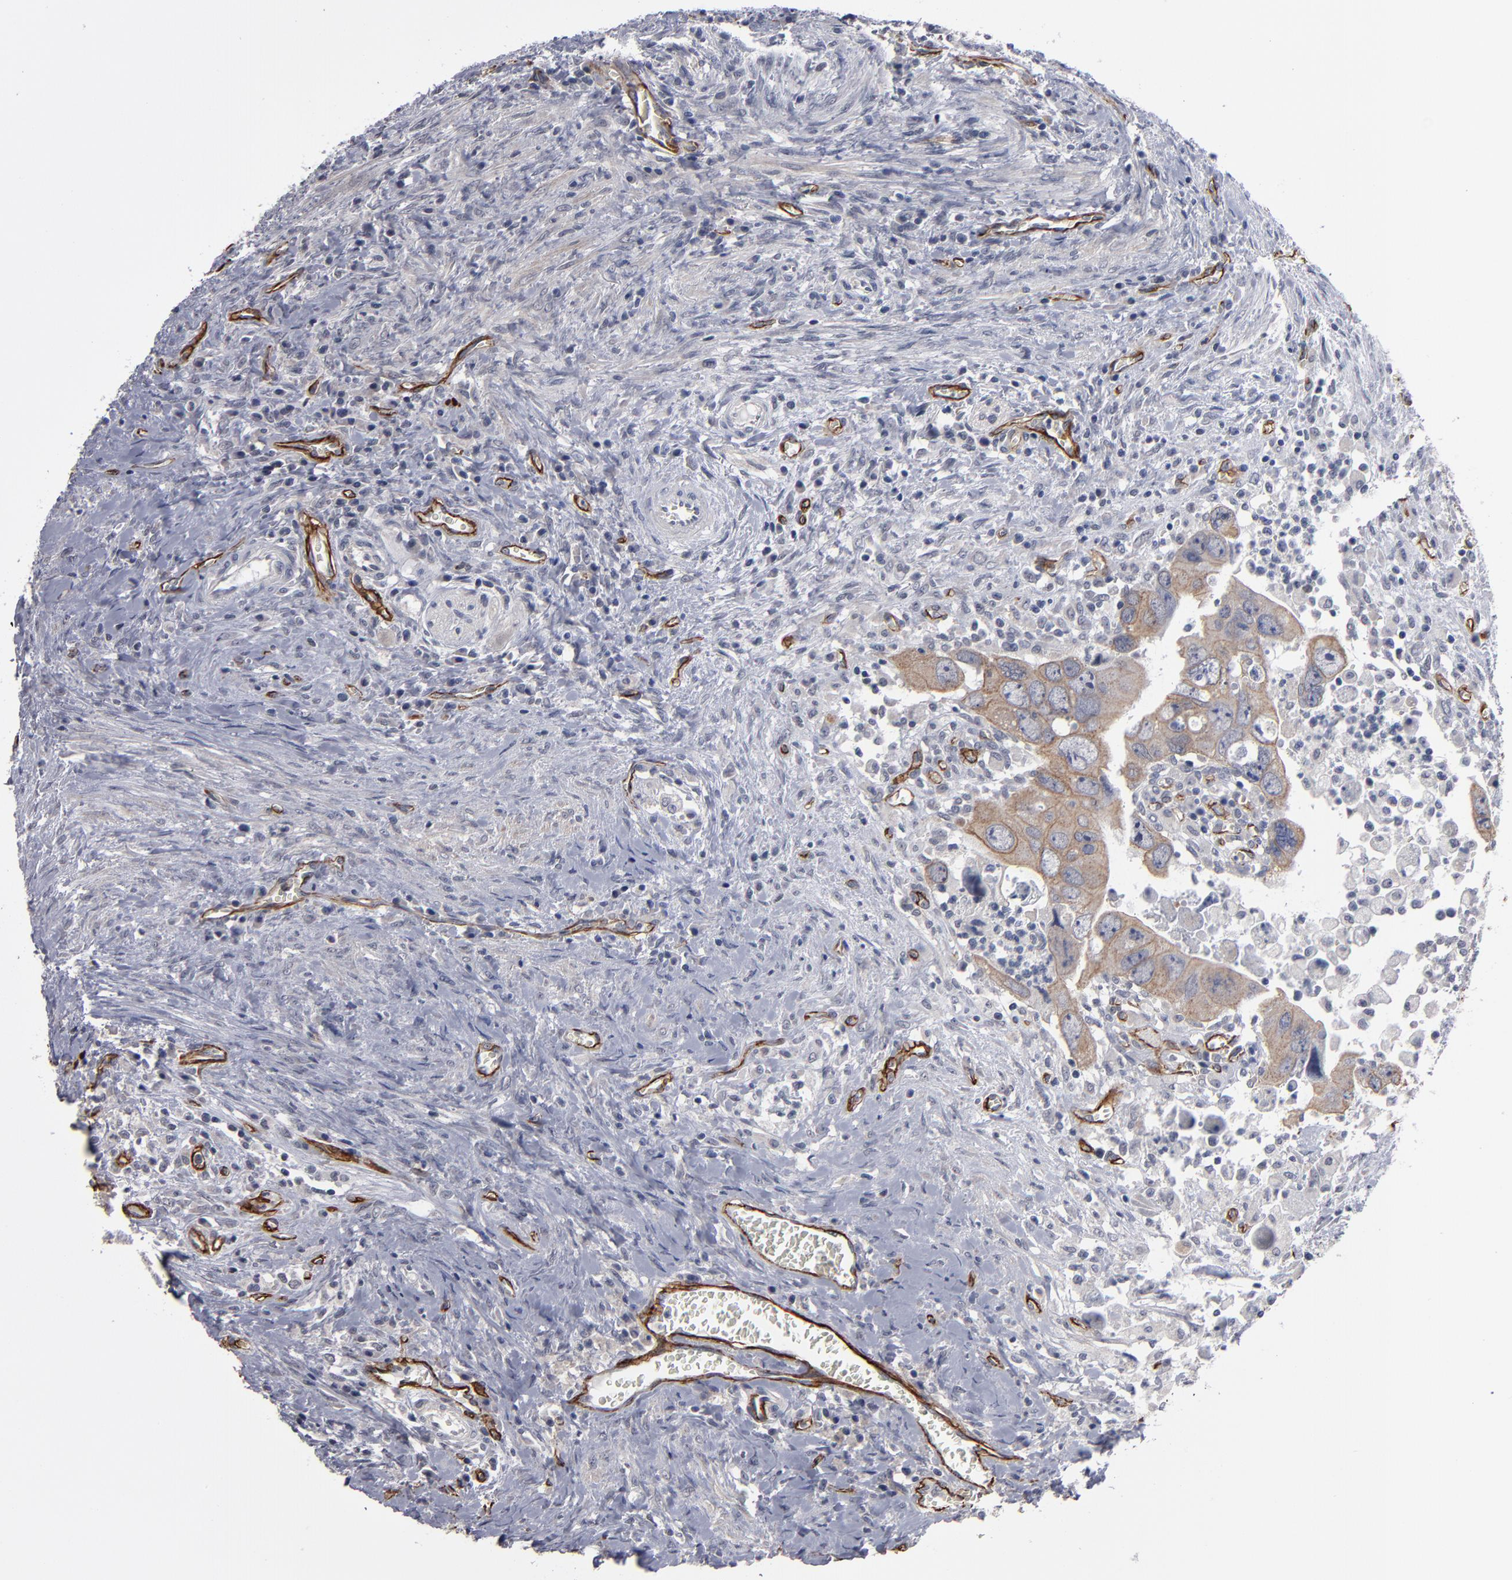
{"staining": {"intensity": "weak", "quantity": ">75%", "location": "cytoplasmic/membranous"}, "tissue": "colorectal cancer", "cell_type": "Tumor cells", "image_type": "cancer", "snomed": [{"axis": "morphology", "description": "Adenocarcinoma, NOS"}, {"axis": "topography", "description": "Rectum"}], "caption": "Approximately >75% of tumor cells in colorectal cancer show weak cytoplasmic/membranous protein positivity as visualized by brown immunohistochemical staining.", "gene": "ZNF175", "patient": {"sex": "male", "age": 70}}